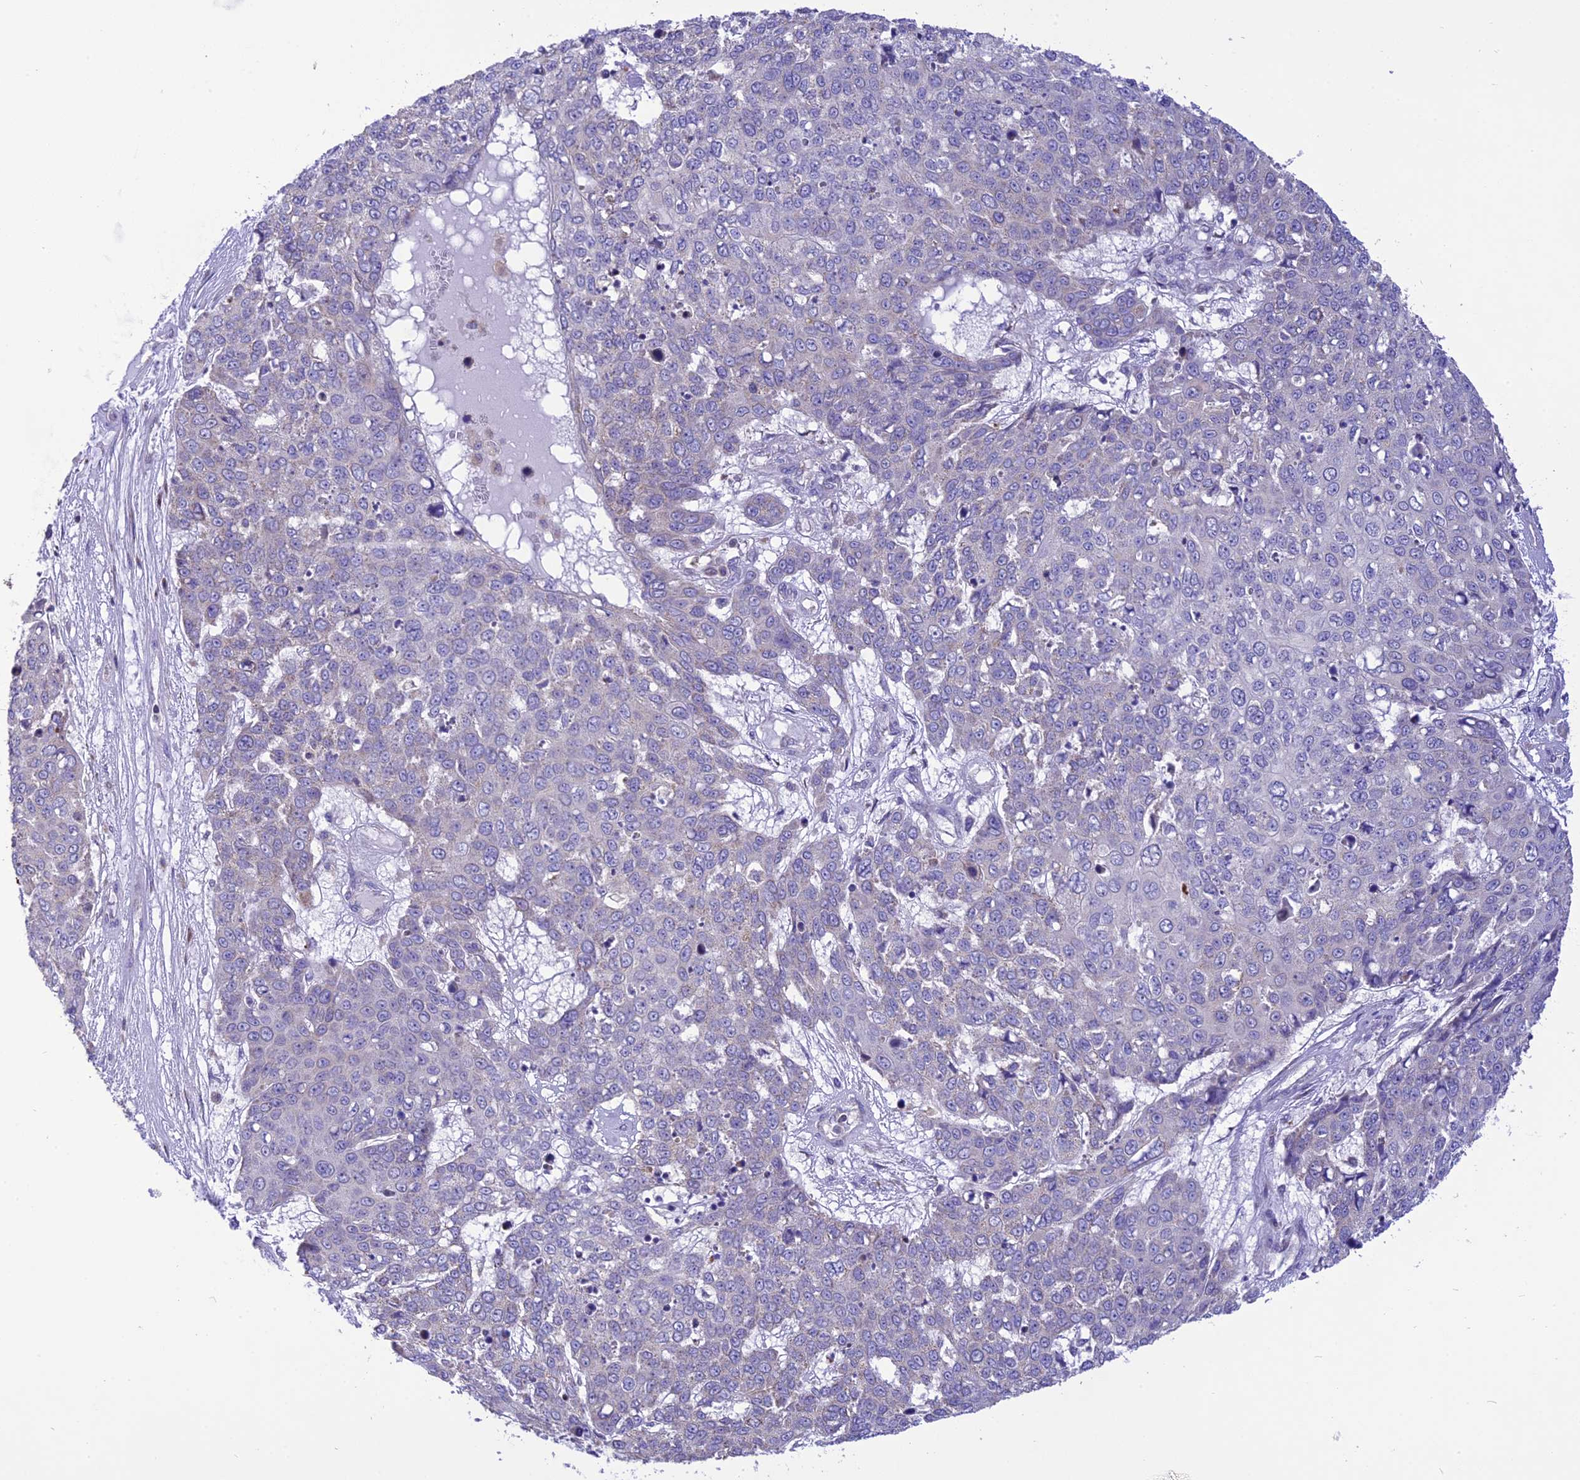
{"staining": {"intensity": "negative", "quantity": "none", "location": "none"}, "tissue": "skin cancer", "cell_type": "Tumor cells", "image_type": "cancer", "snomed": [{"axis": "morphology", "description": "Squamous cell carcinoma, NOS"}, {"axis": "topography", "description": "Skin"}], "caption": "This is an immunohistochemistry (IHC) image of squamous cell carcinoma (skin). There is no positivity in tumor cells.", "gene": "DOC2B", "patient": {"sex": "male", "age": 71}}